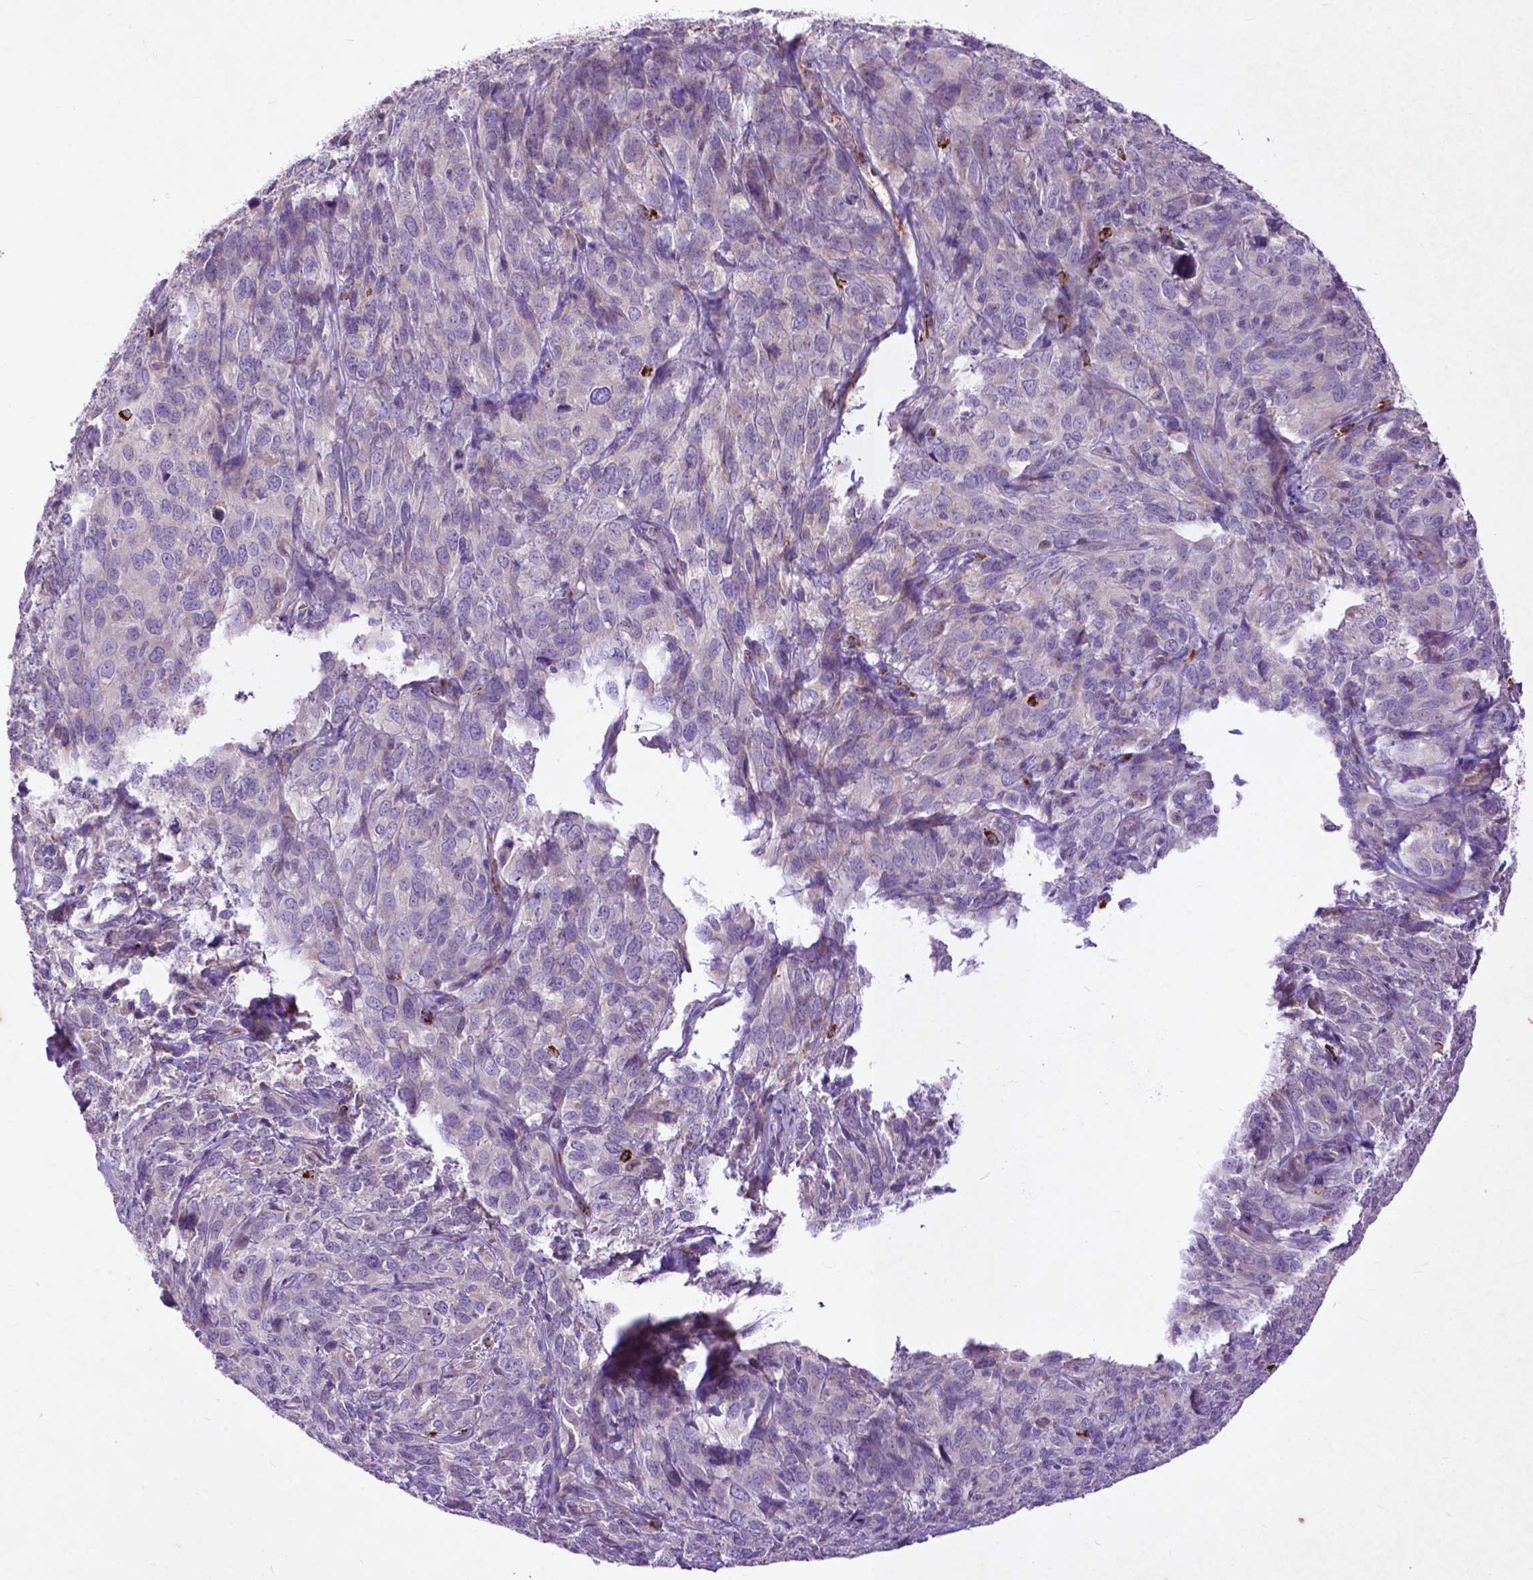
{"staining": {"intensity": "negative", "quantity": "none", "location": "none"}, "tissue": "cervical cancer", "cell_type": "Tumor cells", "image_type": "cancer", "snomed": [{"axis": "morphology", "description": "Squamous cell carcinoma, NOS"}, {"axis": "topography", "description": "Cervix"}], "caption": "Immunohistochemical staining of human cervical cancer demonstrates no significant positivity in tumor cells.", "gene": "THEGL", "patient": {"sex": "female", "age": 51}}